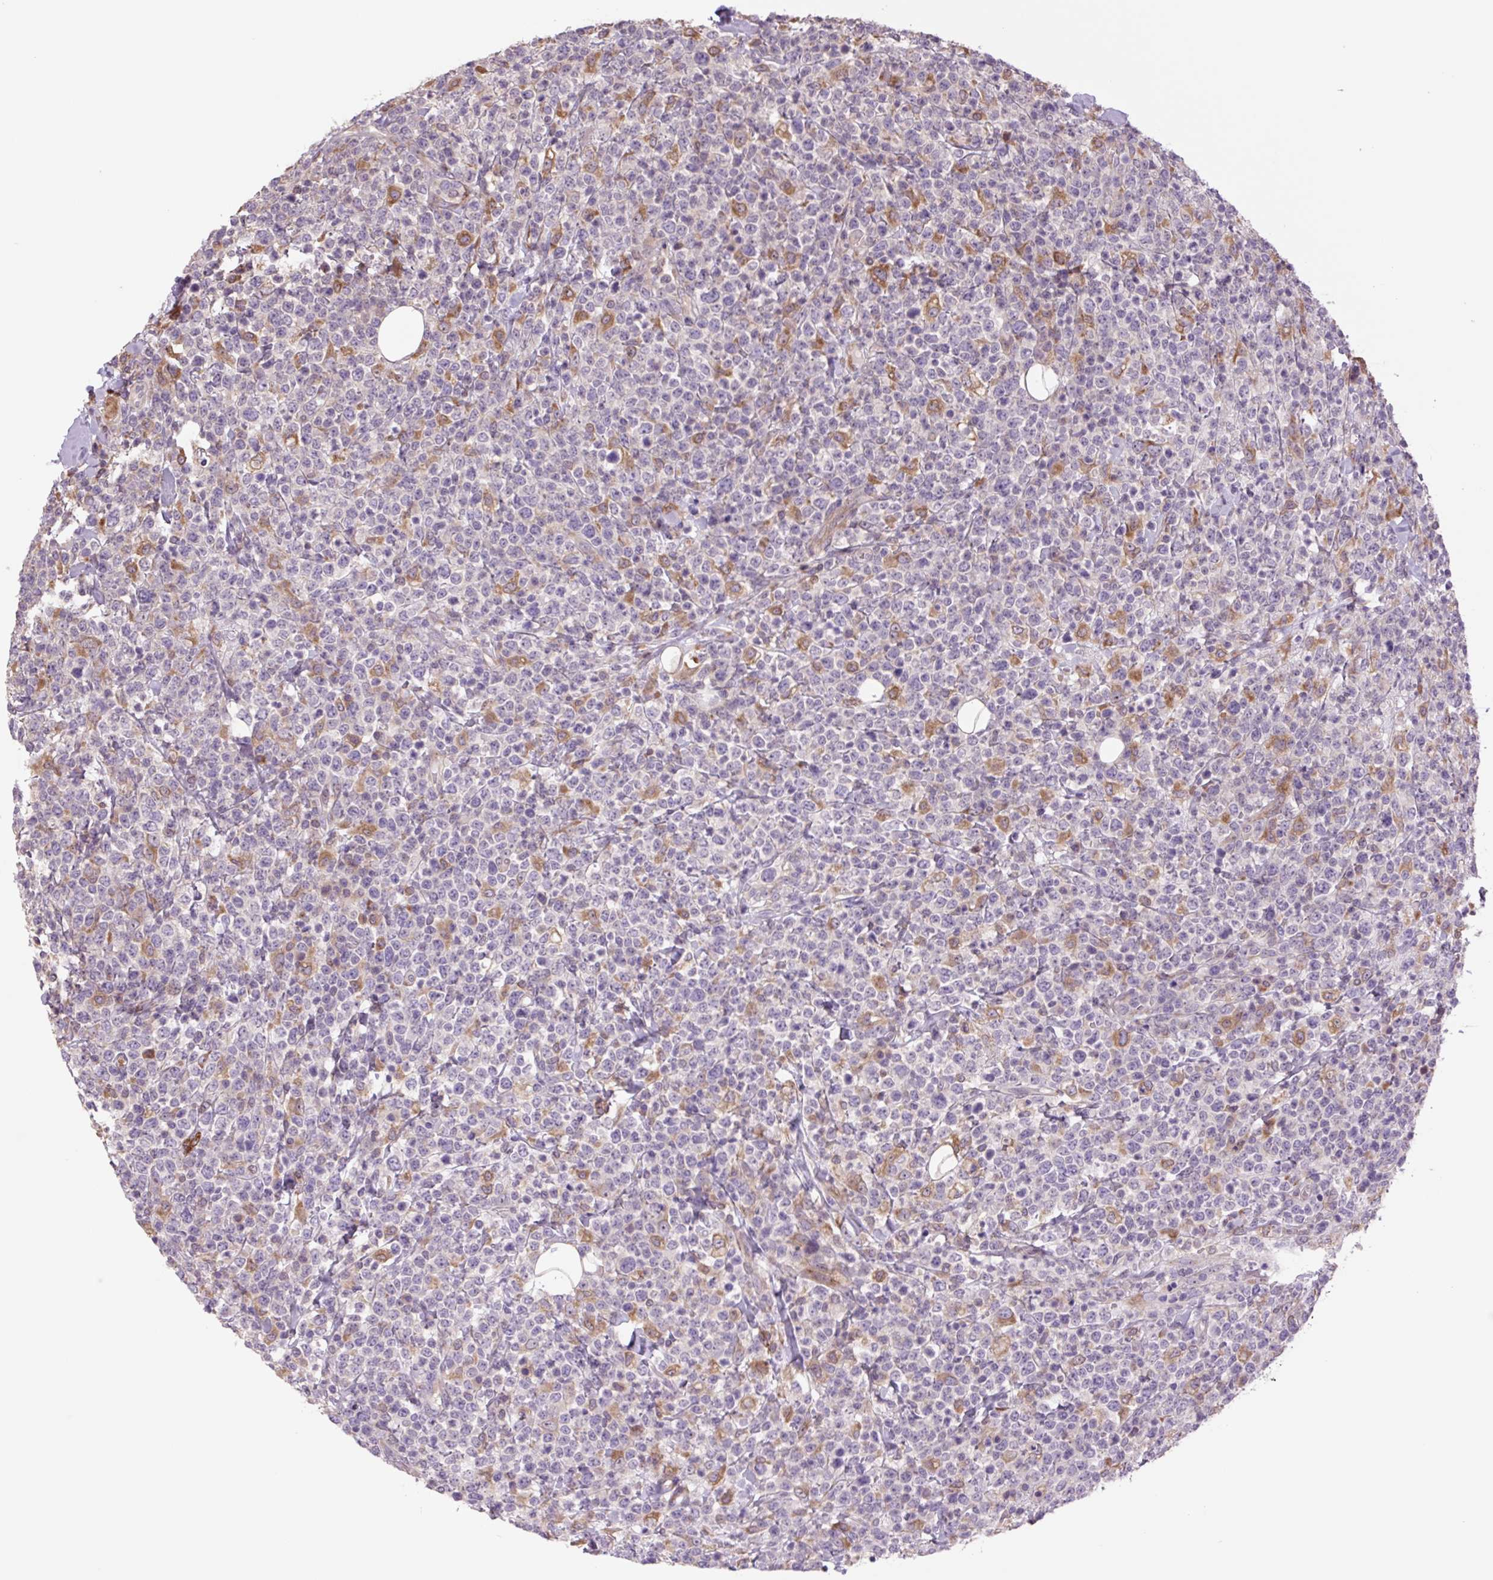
{"staining": {"intensity": "negative", "quantity": "none", "location": "none"}, "tissue": "lymphoma", "cell_type": "Tumor cells", "image_type": "cancer", "snomed": [{"axis": "morphology", "description": "Malignant lymphoma, non-Hodgkin's type, High grade"}, {"axis": "topography", "description": "Colon"}], "caption": "Tumor cells show no significant protein expression in high-grade malignant lymphoma, non-Hodgkin's type.", "gene": "PLA2G4A", "patient": {"sex": "female", "age": 53}}